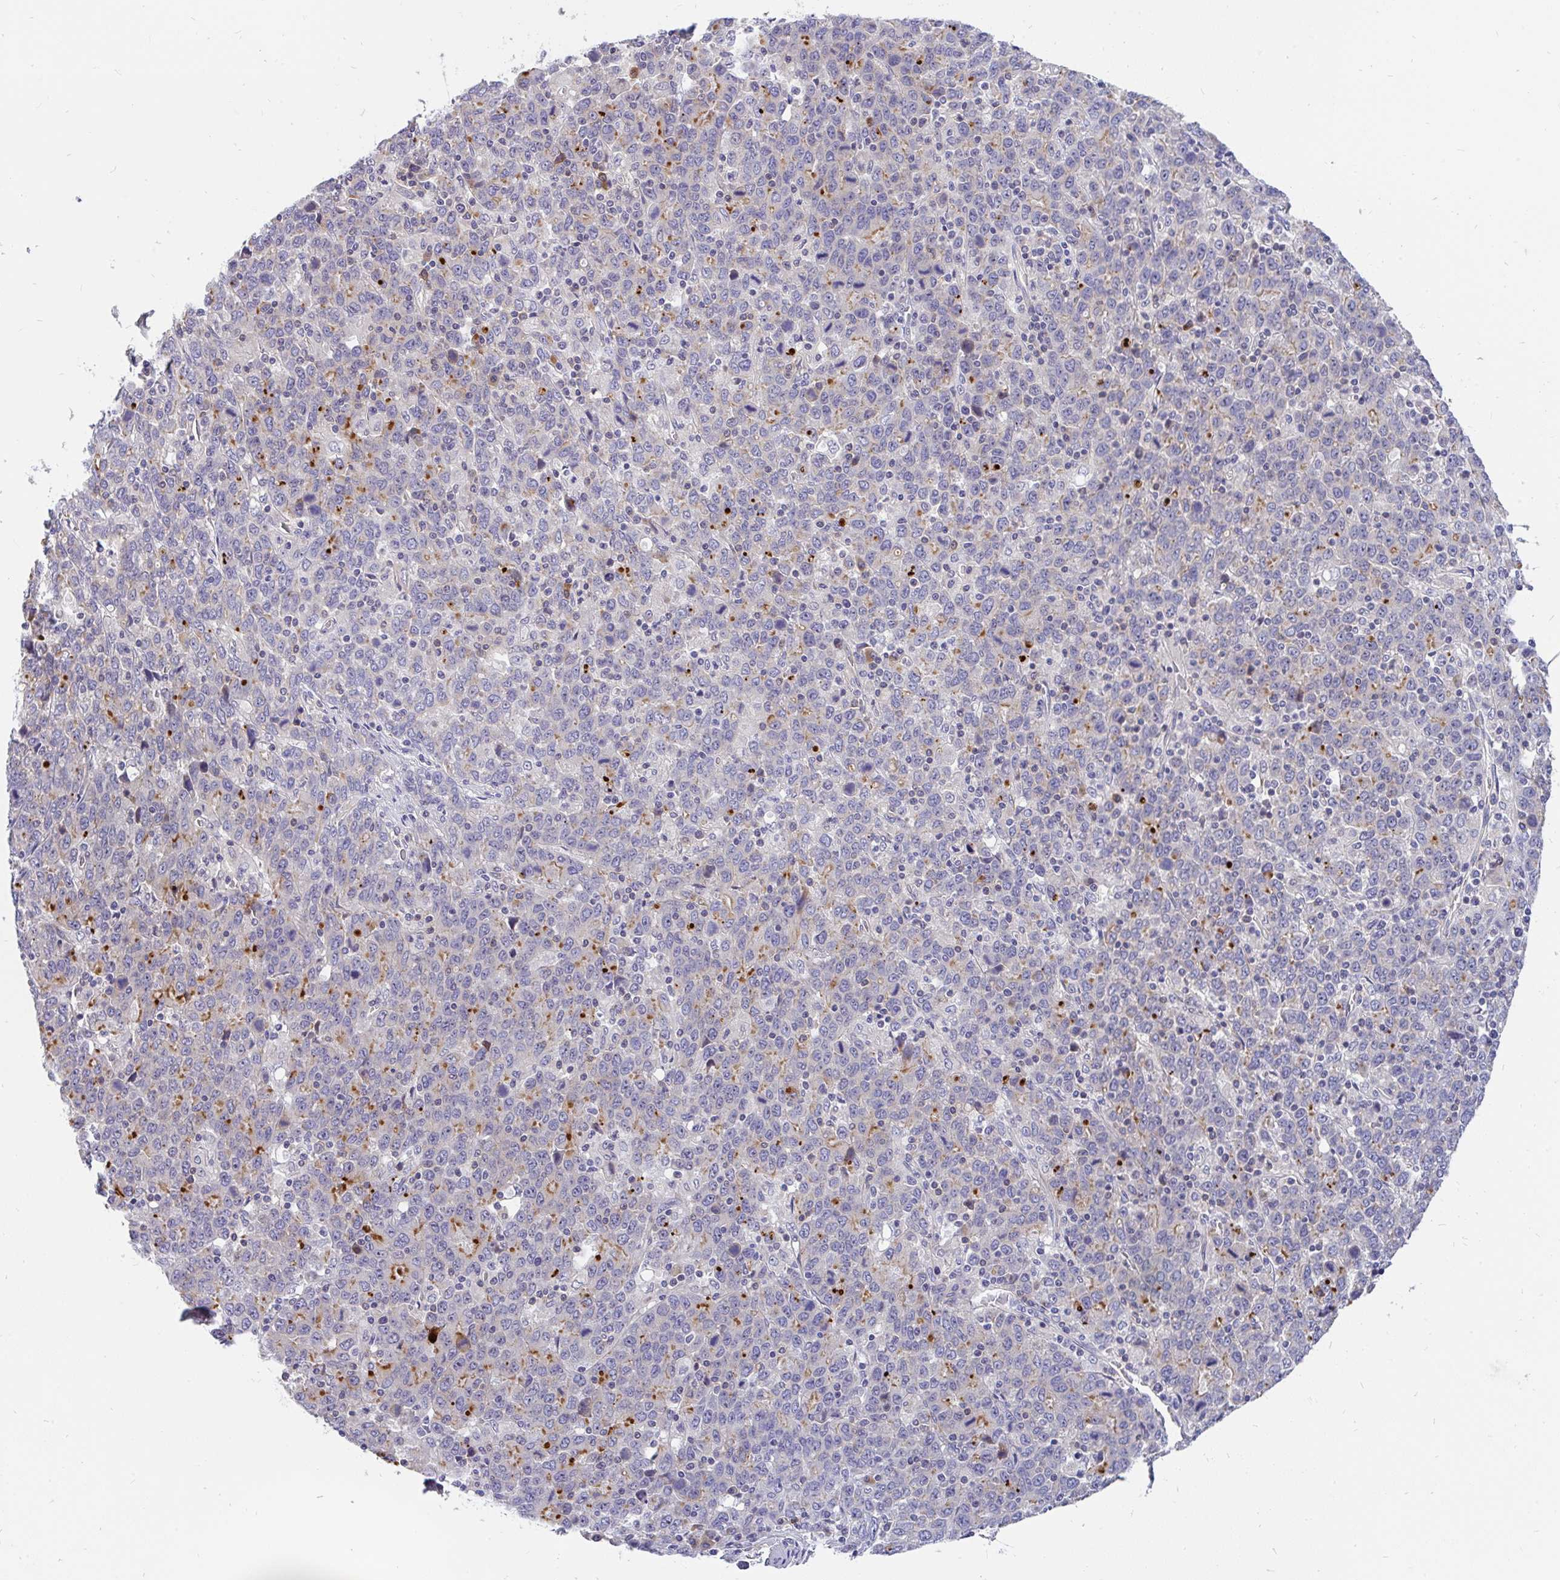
{"staining": {"intensity": "moderate", "quantity": "<25%", "location": "cytoplasmic/membranous"}, "tissue": "stomach cancer", "cell_type": "Tumor cells", "image_type": "cancer", "snomed": [{"axis": "morphology", "description": "Adenocarcinoma, NOS"}, {"axis": "topography", "description": "Stomach, upper"}], "caption": "Protein expression analysis of stomach cancer (adenocarcinoma) demonstrates moderate cytoplasmic/membranous positivity in approximately <25% of tumor cells. The staining is performed using DAB brown chromogen to label protein expression. The nuclei are counter-stained blue using hematoxylin.", "gene": "LRRC26", "patient": {"sex": "male", "age": 69}}